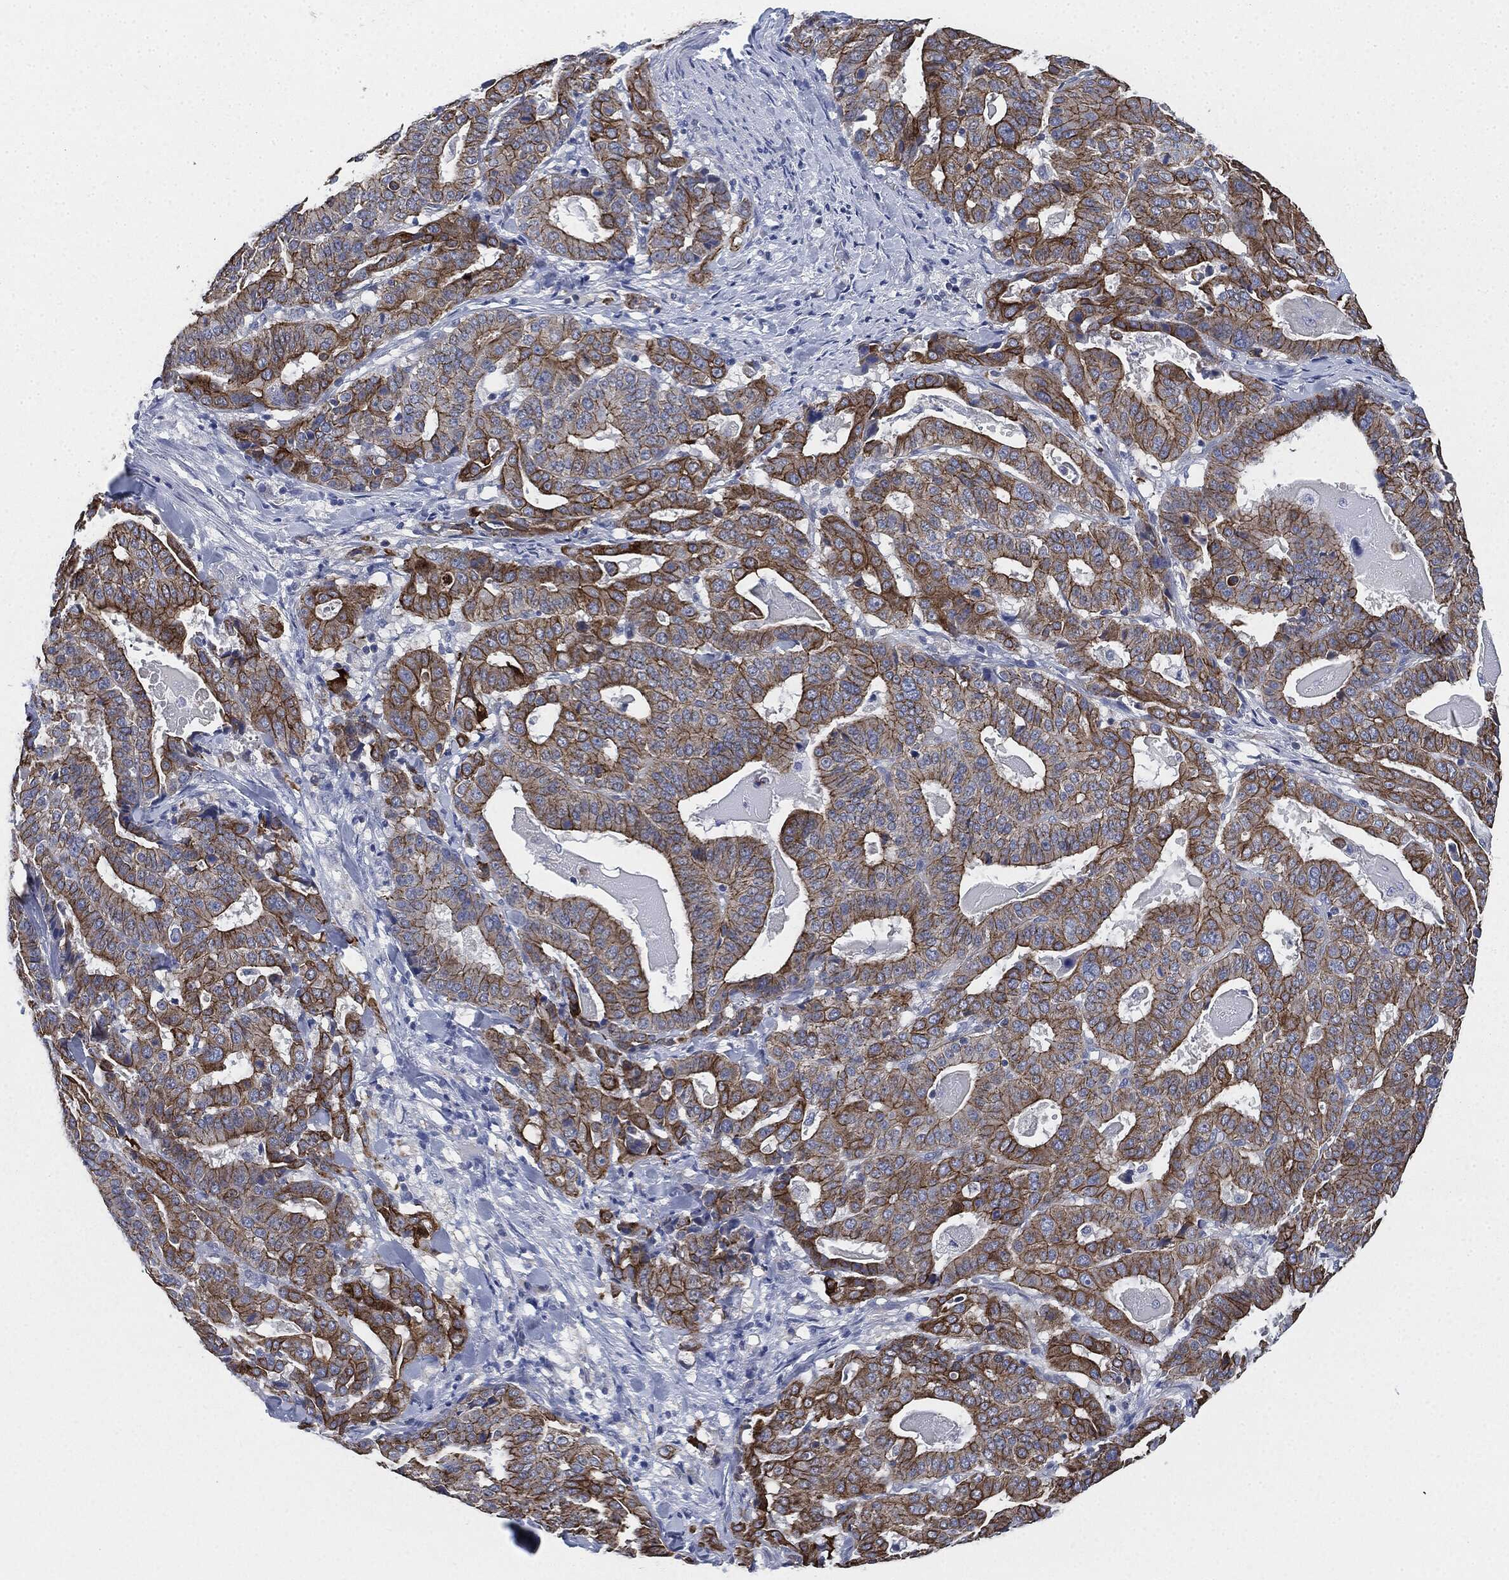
{"staining": {"intensity": "strong", "quantity": ">75%", "location": "cytoplasmic/membranous"}, "tissue": "stomach cancer", "cell_type": "Tumor cells", "image_type": "cancer", "snomed": [{"axis": "morphology", "description": "Adenocarcinoma, NOS"}, {"axis": "topography", "description": "Stomach"}], "caption": "Stomach adenocarcinoma stained with DAB immunohistochemistry exhibits high levels of strong cytoplasmic/membranous expression in approximately >75% of tumor cells.", "gene": "SHROOM2", "patient": {"sex": "male", "age": 48}}